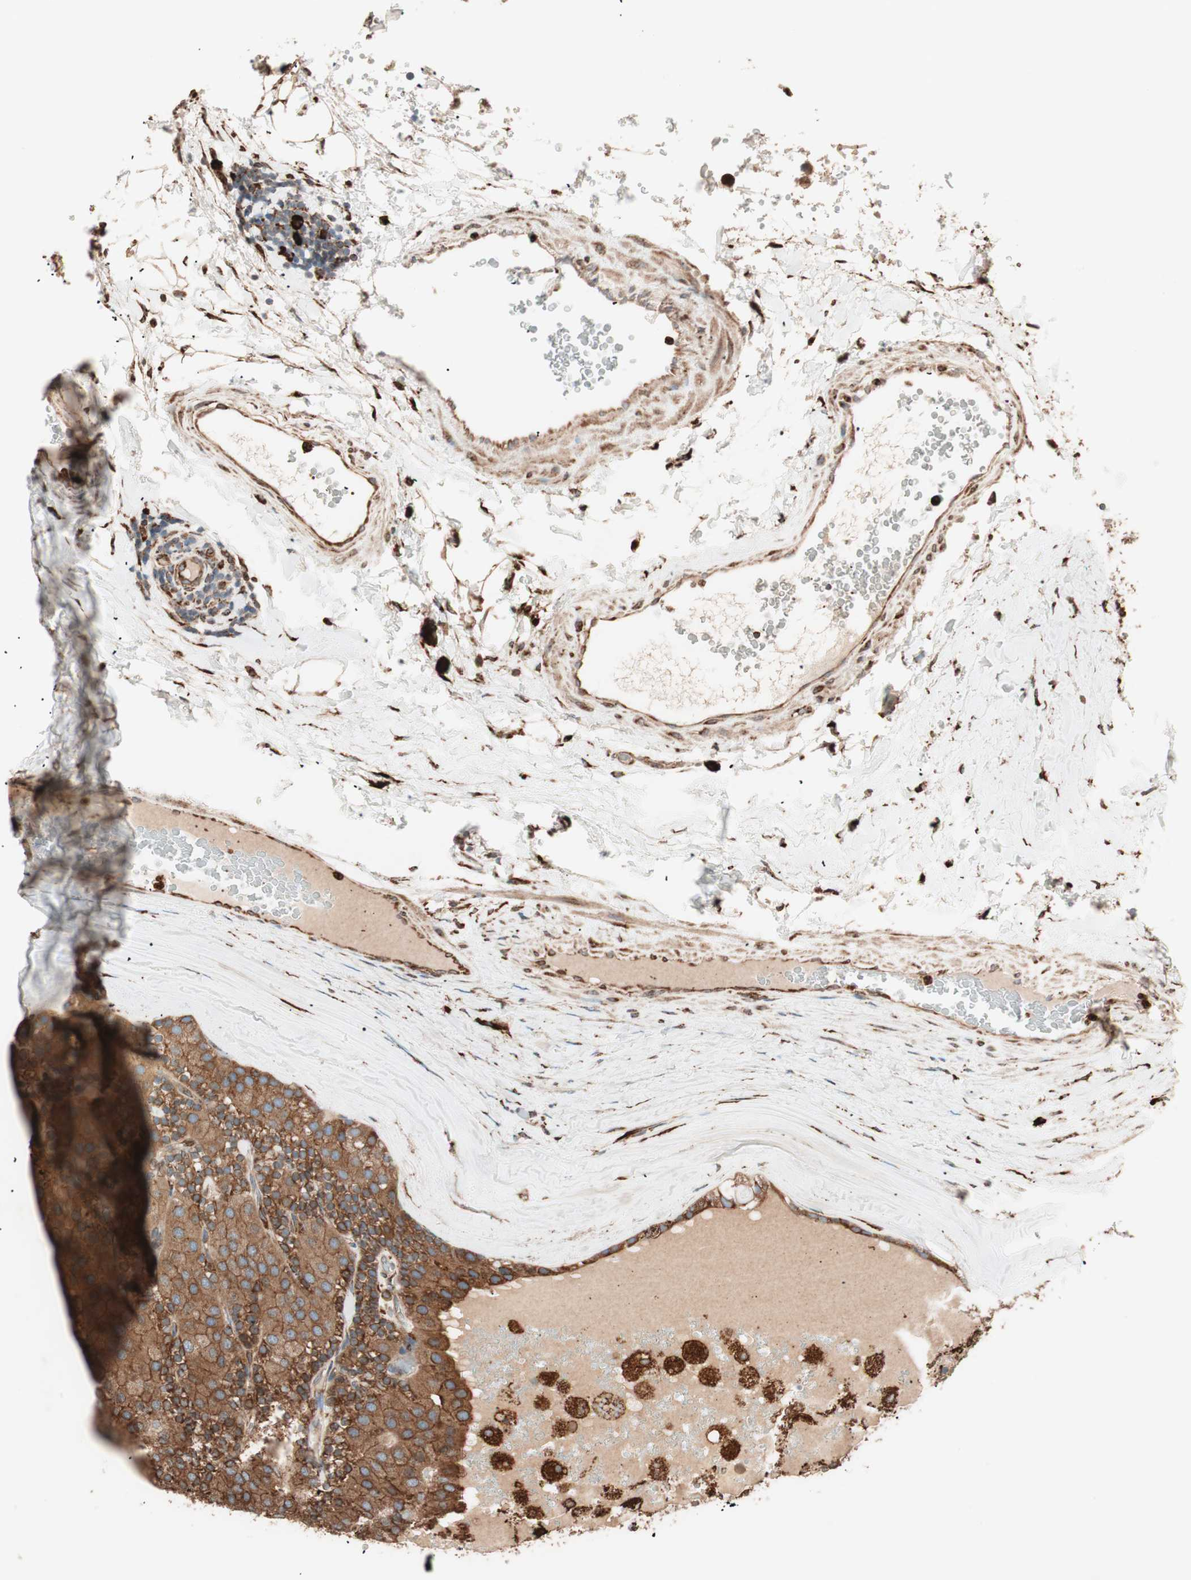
{"staining": {"intensity": "strong", "quantity": ">75%", "location": "cytoplasmic/membranous"}, "tissue": "parathyroid gland", "cell_type": "Glandular cells", "image_type": "normal", "snomed": [{"axis": "morphology", "description": "Normal tissue, NOS"}, {"axis": "morphology", "description": "Adenoma, NOS"}, {"axis": "topography", "description": "Parathyroid gland"}], "caption": "Parathyroid gland stained with a brown dye exhibits strong cytoplasmic/membranous positive positivity in about >75% of glandular cells.", "gene": "VEGFA", "patient": {"sex": "female", "age": 86}}